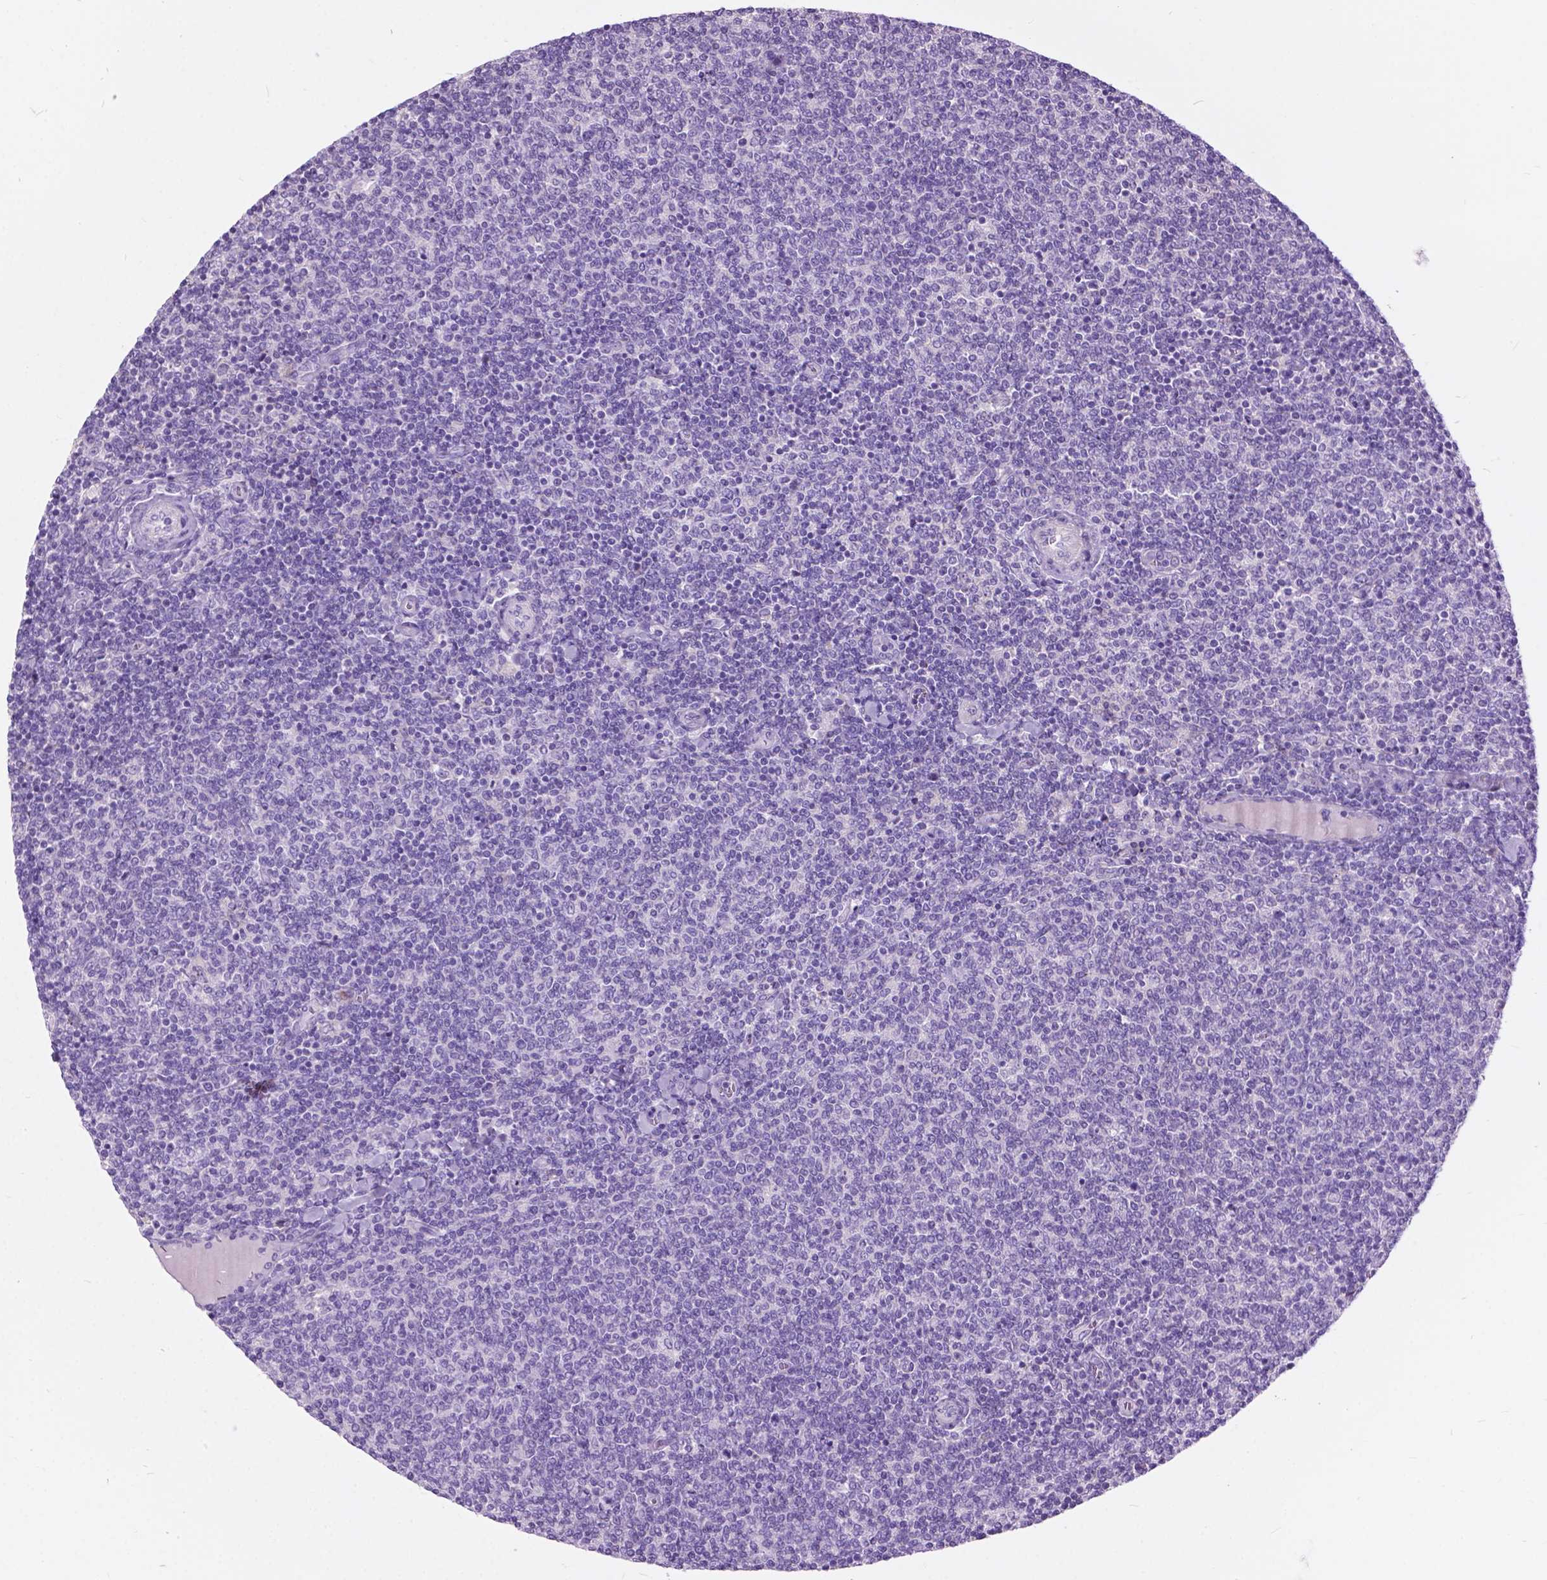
{"staining": {"intensity": "negative", "quantity": "none", "location": "none"}, "tissue": "lymphoma", "cell_type": "Tumor cells", "image_type": "cancer", "snomed": [{"axis": "morphology", "description": "Malignant lymphoma, non-Hodgkin's type, Low grade"}, {"axis": "topography", "description": "Lymph node"}], "caption": "Lymphoma was stained to show a protein in brown. There is no significant staining in tumor cells.", "gene": "PRR35", "patient": {"sex": "male", "age": 52}}